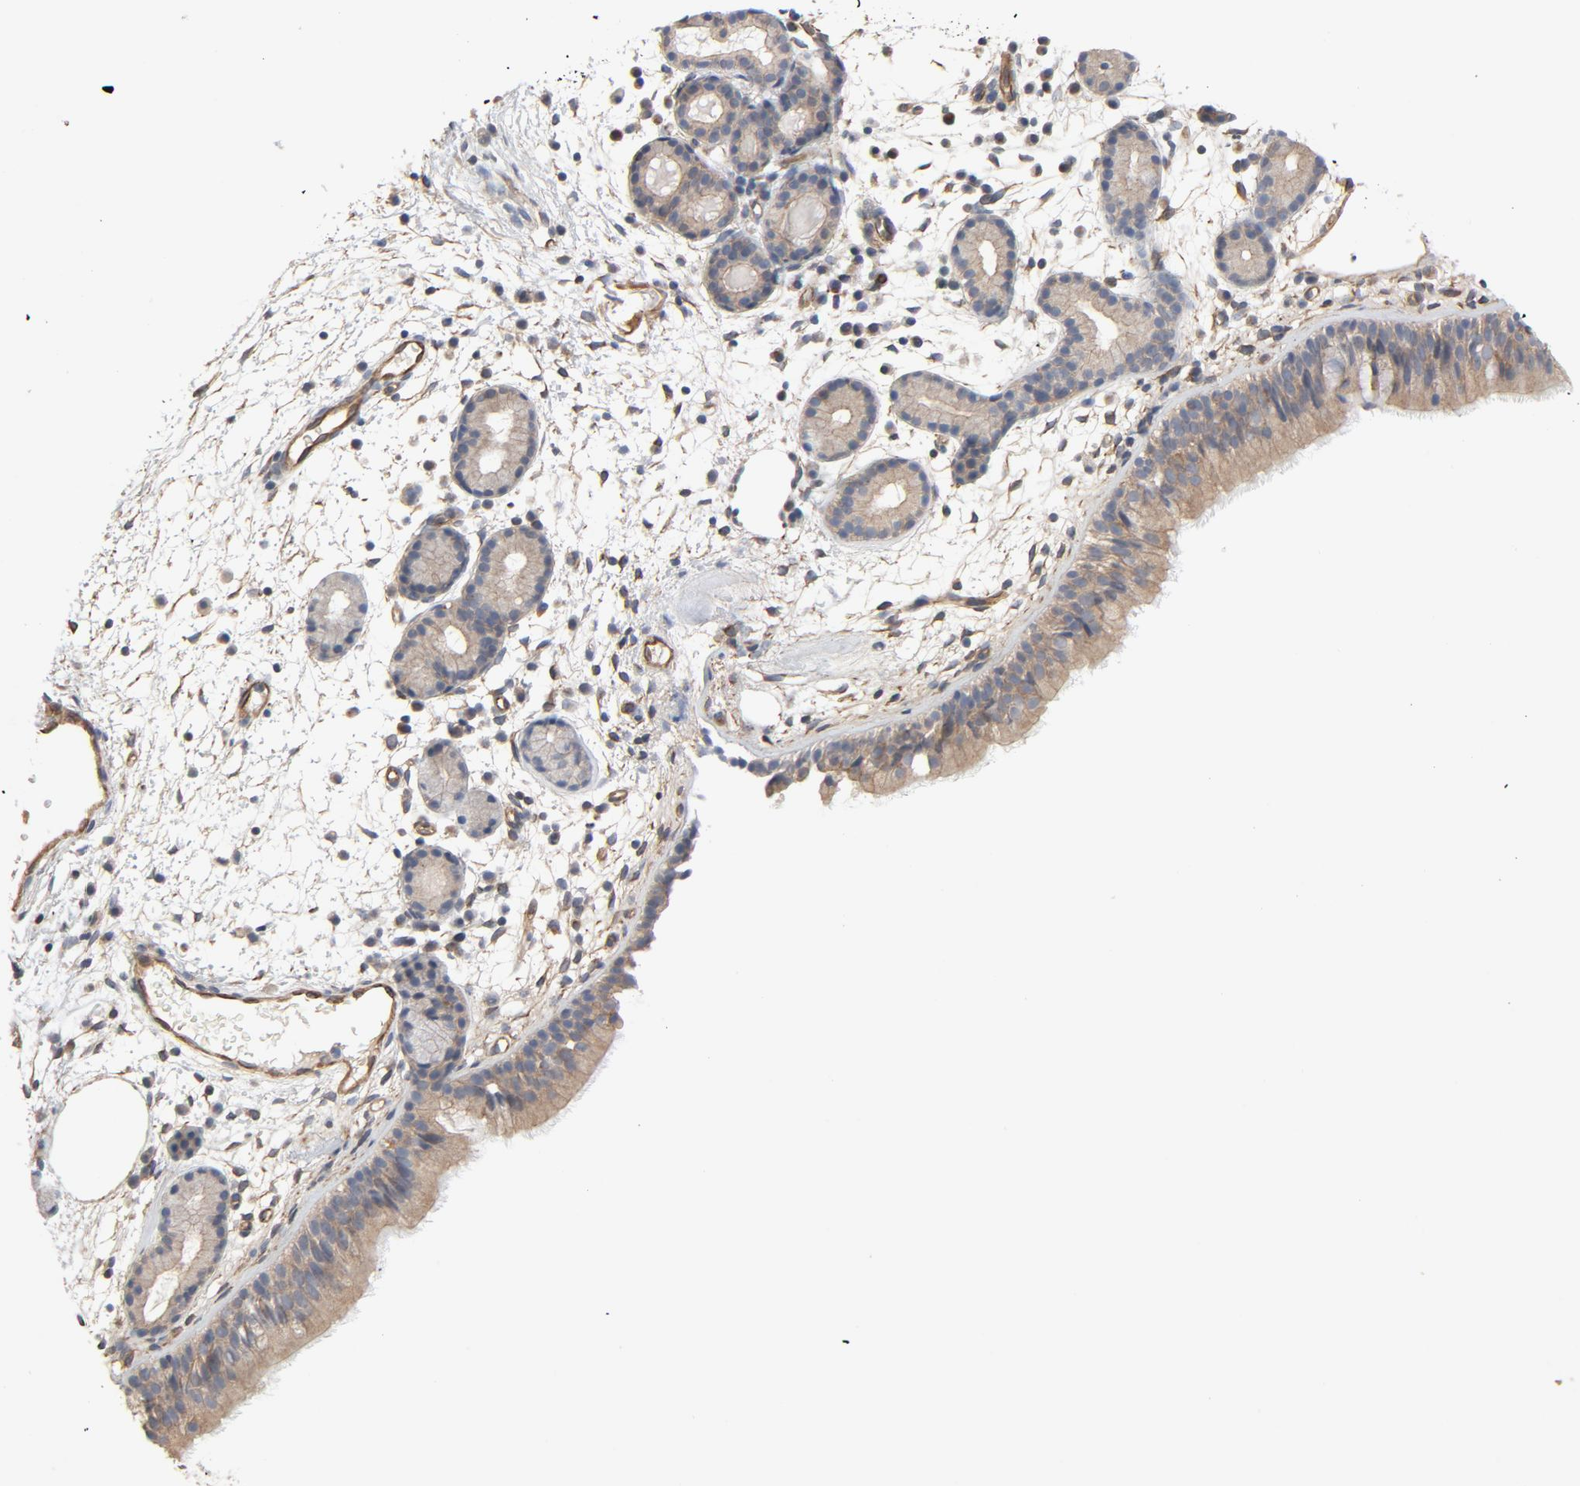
{"staining": {"intensity": "moderate", "quantity": ">75%", "location": "cytoplasmic/membranous"}, "tissue": "nasopharynx", "cell_type": "Respiratory epithelial cells", "image_type": "normal", "snomed": [{"axis": "morphology", "description": "Normal tissue, NOS"}, {"axis": "morphology", "description": "Inflammation, NOS"}, {"axis": "topography", "description": "Nasopharynx"}], "caption": "Respiratory epithelial cells show moderate cytoplasmic/membranous staining in approximately >75% of cells in unremarkable nasopharynx.", "gene": "TRIOBP", "patient": {"sex": "female", "age": 55}}